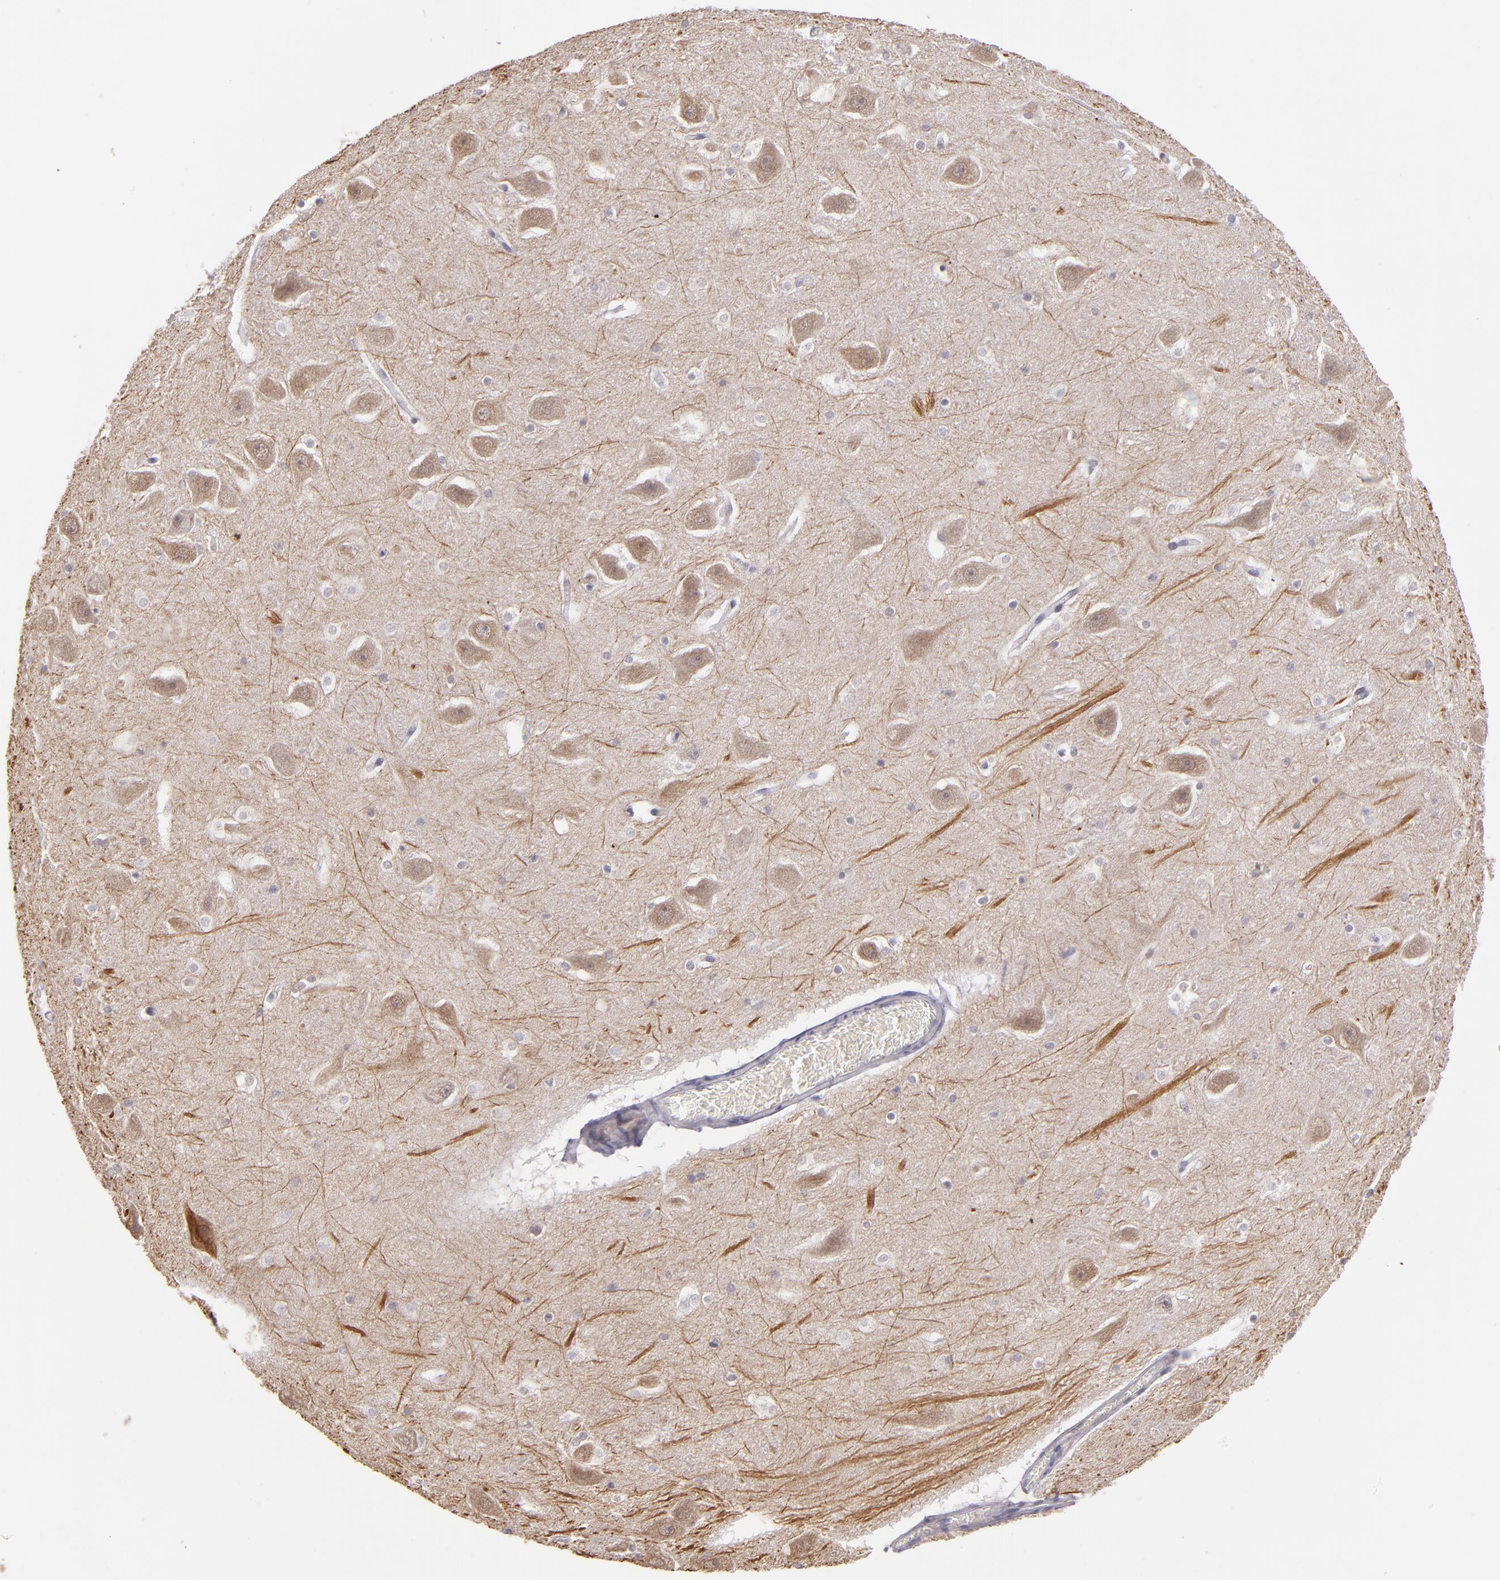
{"staining": {"intensity": "negative", "quantity": "none", "location": "none"}, "tissue": "hippocampus", "cell_type": "Glial cells", "image_type": "normal", "snomed": [{"axis": "morphology", "description": "Normal tissue, NOS"}, {"axis": "topography", "description": "Hippocampus"}], "caption": "Immunohistochemistry (IHC) of unremarkable human hippocampus shows no positivity in glial cells.", "gene": "TRAF3", "patient": {"sex": "male", "age": 45}}